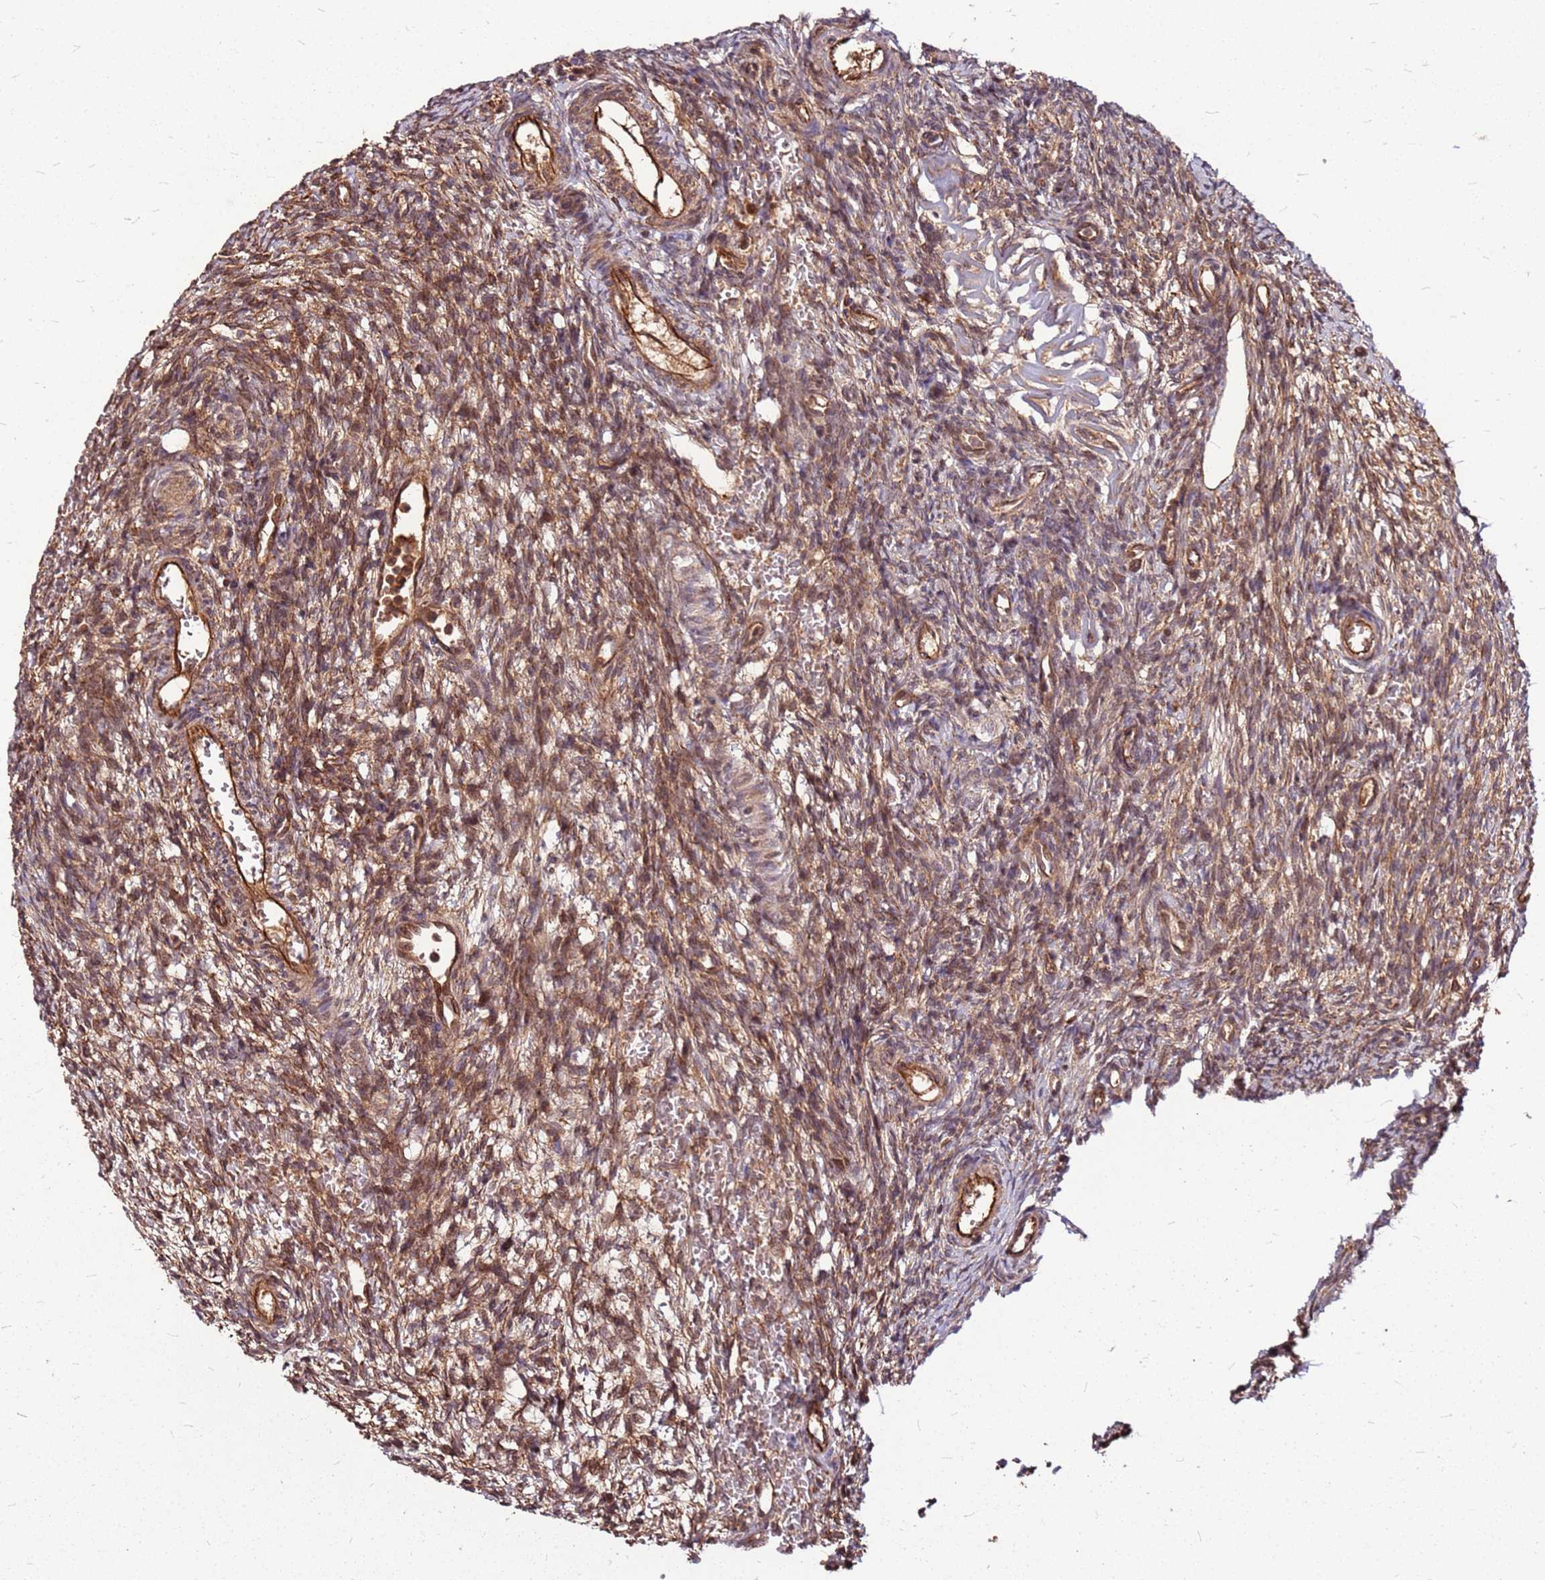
{"staining": {"intensity": "moderate", "quantity": ">75%", "location": "cytoplasmic/membranous"}, "tissue": "ovary", "cell_type": "Ovarian stroma cells", "image_type": "normal", "snomed": [{"axis": "morphology", "description": "Normal tissue, NOS"}, {"axis": "topography", "description": "Ovary"}], "caption": "Ovarian stroma cells demonstrate medium levels of moderate cytoplasmic/membranous positivity in approximately >75% of cells in benign human ovary.", "gene": "LYPLAL1", "patient": {"sex": "female", "age": 39}}